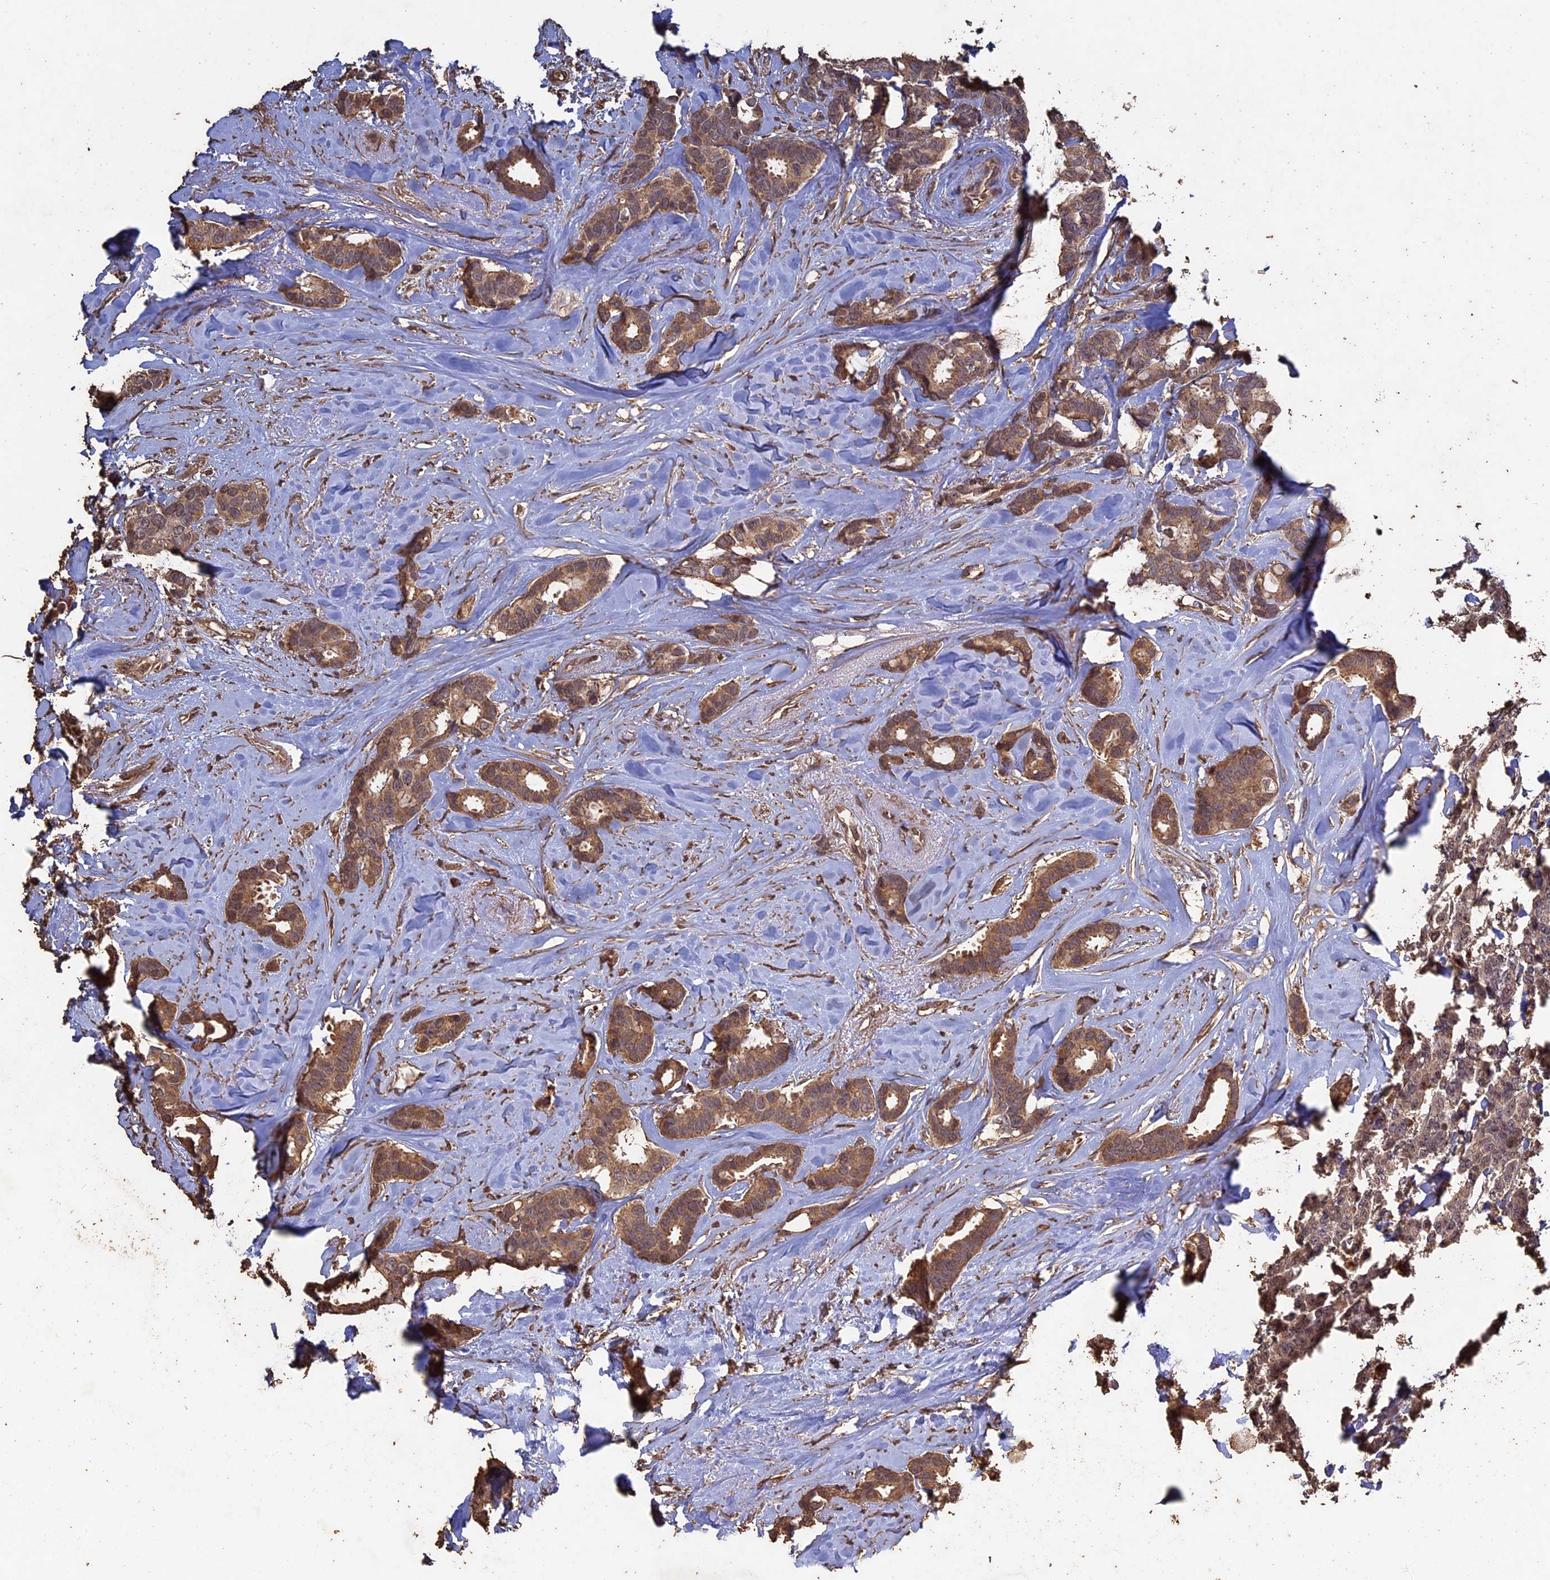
{"staining": {"intensity": "moderate", "quantity": ">75%", "location": "cytoplasmic/membranous"}, "tissue": "breast cancer", "cell_type": "Tumor cells", "image_type": "cancer", "snomed": [{"axis": "morphology", "description": "Duct carcinoma"}, {"axis": "topography", "description": "Breast"}], "caption": "Human breast cancer stained for a protein (brown) displays moderate cytoplasmic/membranous positive positivity in approximately >75% of tumor cells.", "gene": "HUNK", "patient": {"sex": "female", "age": 87}}